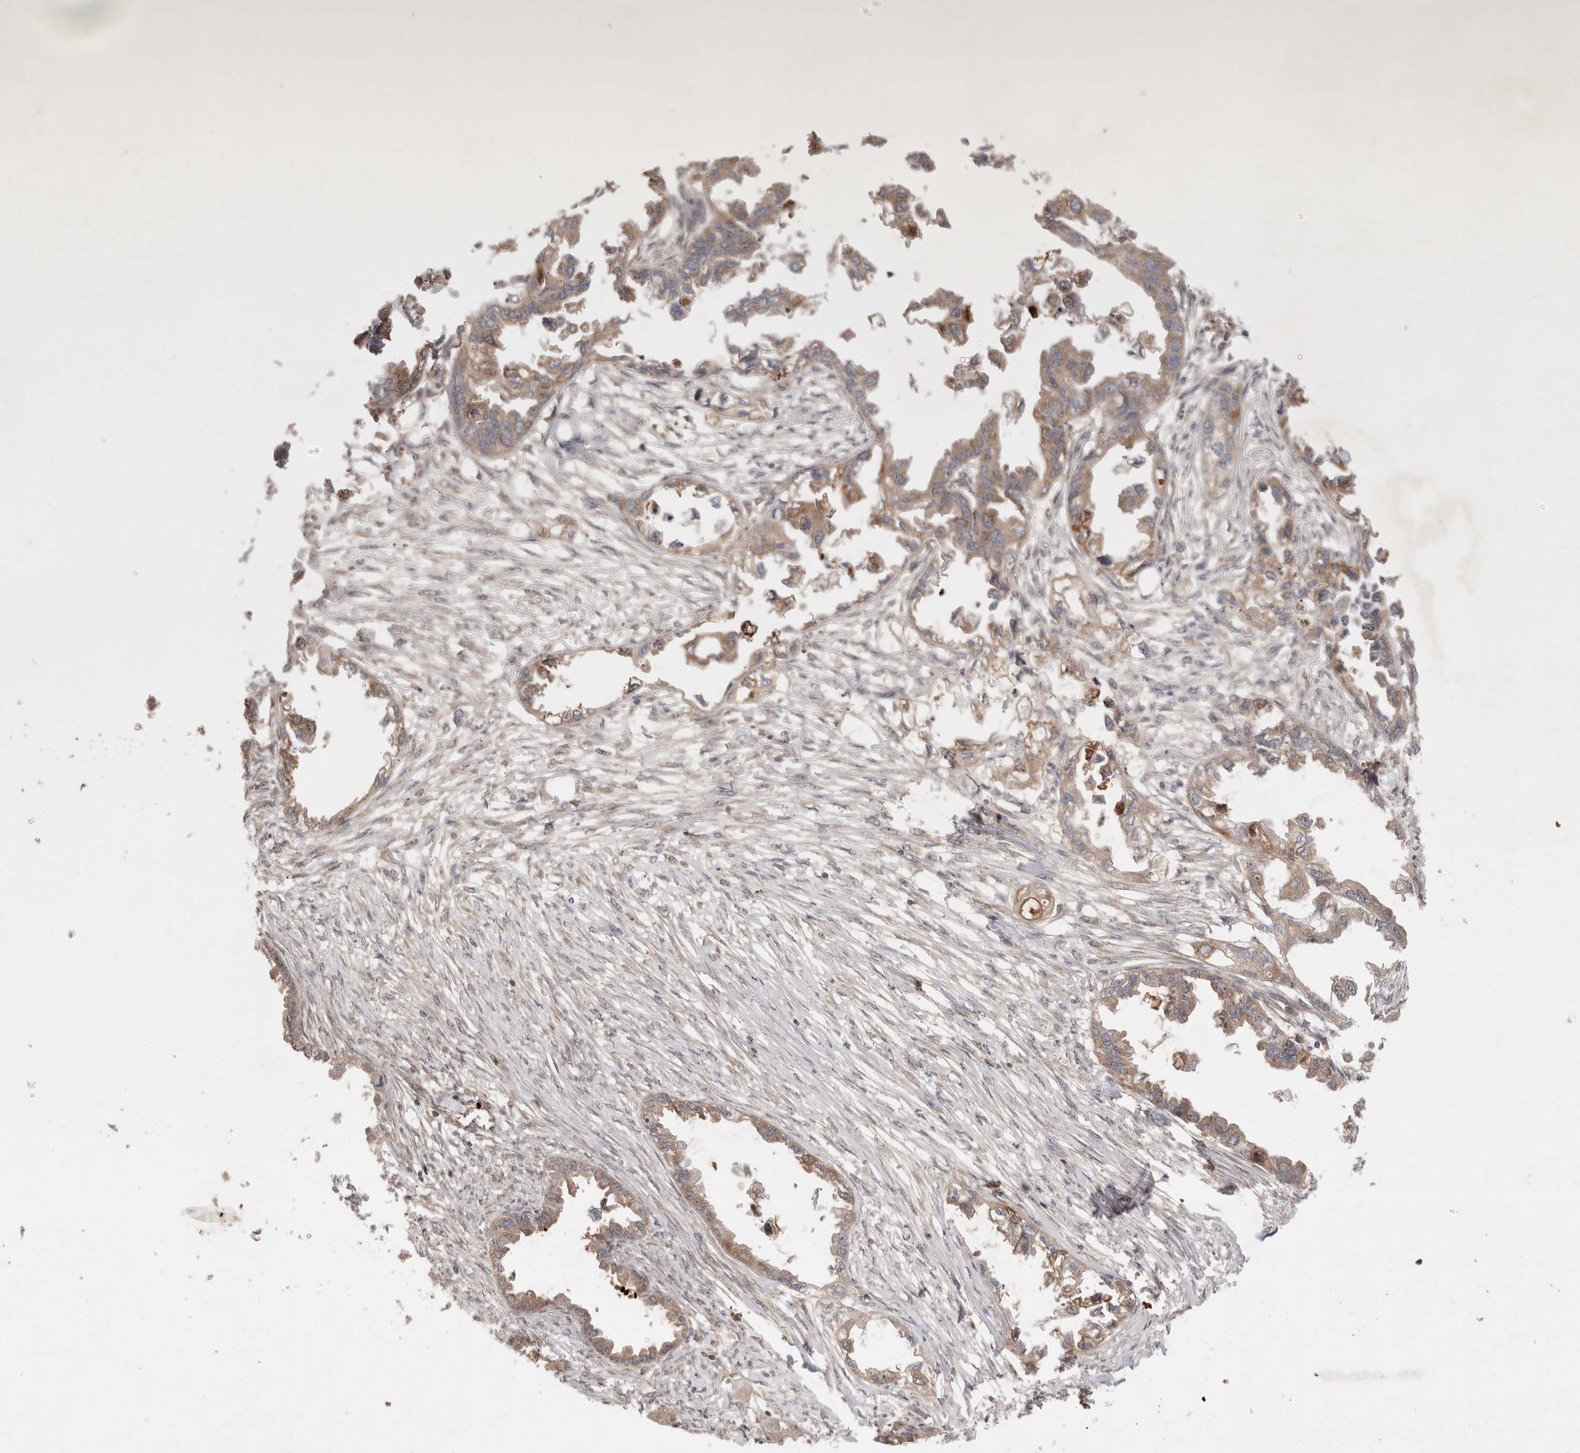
{"staining": {"intensity": "moderate", "quantity": ">75%", "location": "cytoplasmic/membranous"}, "tissue": "endometrial cancer", "cell_type": "Tumor cells", "image_type": "cancer", "snomed": [{"axis": "morphology", "description": "Adenocarcinoma, NOS"}, {"axis": "morphology", "description": "Adenocarcinoma, metastatic, NOS"}, {"axis": "topography", "description": "Adipose tissue"}, {"axis": "topography", "description": "Endometrium"}], "caption": "High-power microscopy captured an immunohistochemistry (IHC) photomicrograph of endometrial cancer (adenocarcinoma), revealing moderate cytoplasmic/membranous positivity in approximately >75% of tumor cells.", "gene": "FAM221A", "patient": {"sex": "female", "age": 67}}